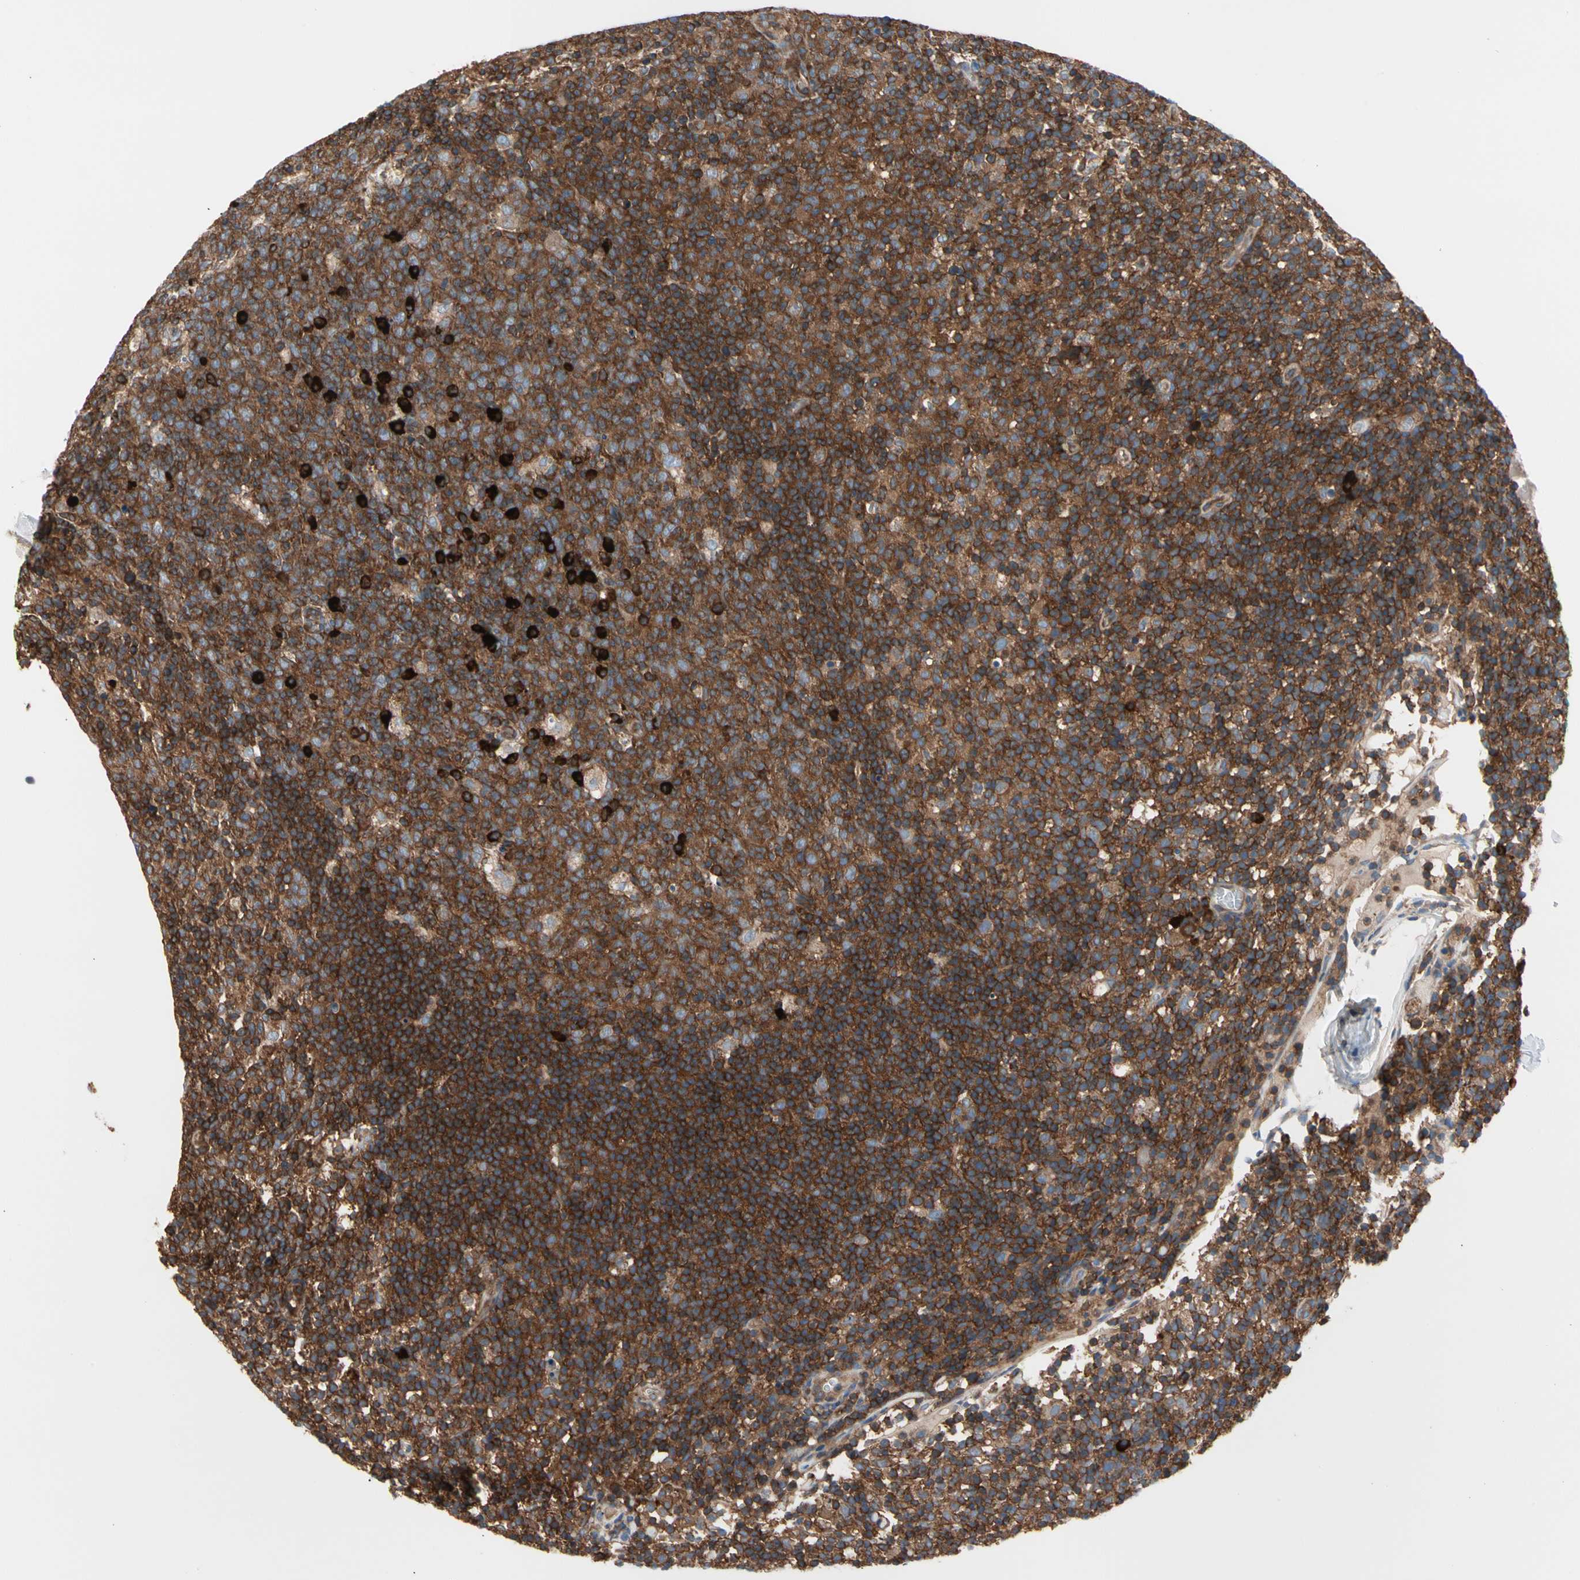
{"staining": {"intensity": "strong", "quantity": ">75%", "location": "cytoplasmic/membranous"}, "tissue": "lymph node", "cell_type": "Germinal center cells", "image_type": "normal", "snomed": [{"axis": "morphology", "description": "Normal tissue, NOS"}, {"axis": "morphology", "description": "Inflammation, NOS"}, {"axis": "topography", "description": "Lymph node"}], "caption": "IHC (DAB (3,3'-diaminobenzidine)) staining of unremarkable human lymph node reveals strong cytoplasmic/membranous protein expression in about >75% of germinal center cells. The staining is performed using DAB (3,3'-diaminobenzidine) brown chromogen to label protein expression. The nuclei are counter-stained blue using hematoxylin.", "gene": "ROCK1", "patient": {"sex": "male", "age": 55}}